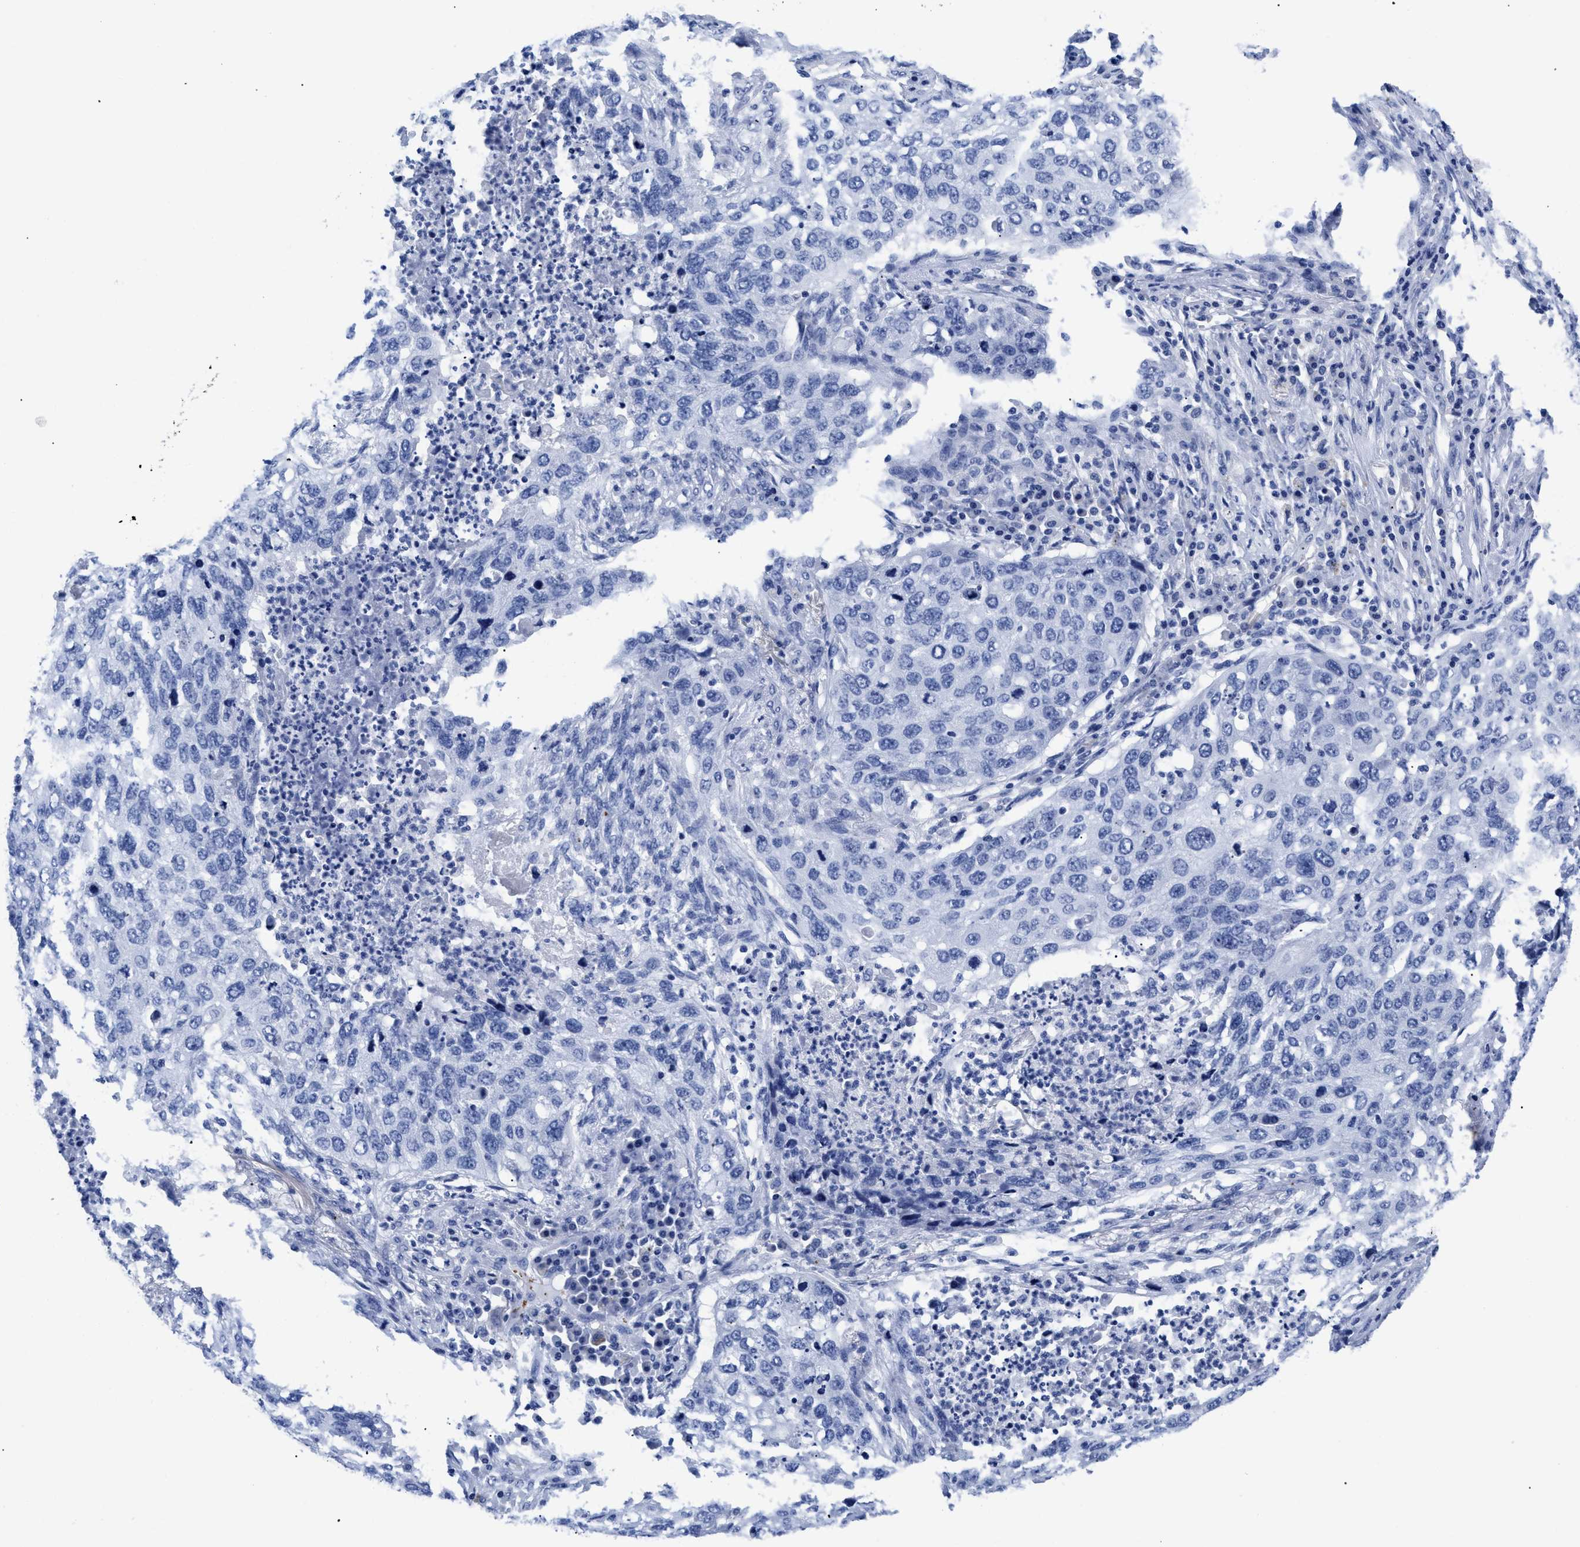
{"staining": {"intensity": "negative", "quantity": "none", "location": "none"}, "tissue": "lung cancer", "cell_type": "Tumor cells", "image_type": "cancer", "snomed": [{"axis": "morphology", "description": "Squamous cell carcinoma, NOS"}, {"axis": "topography", "description": "Lung"}], "caption": "Squamous cell carcinoma (lung) stained for a protein using immunohistochemistry reveals no staining tumor cells.", "gene": "TREML1", "patient": {"sex": "female", "age": 63}}